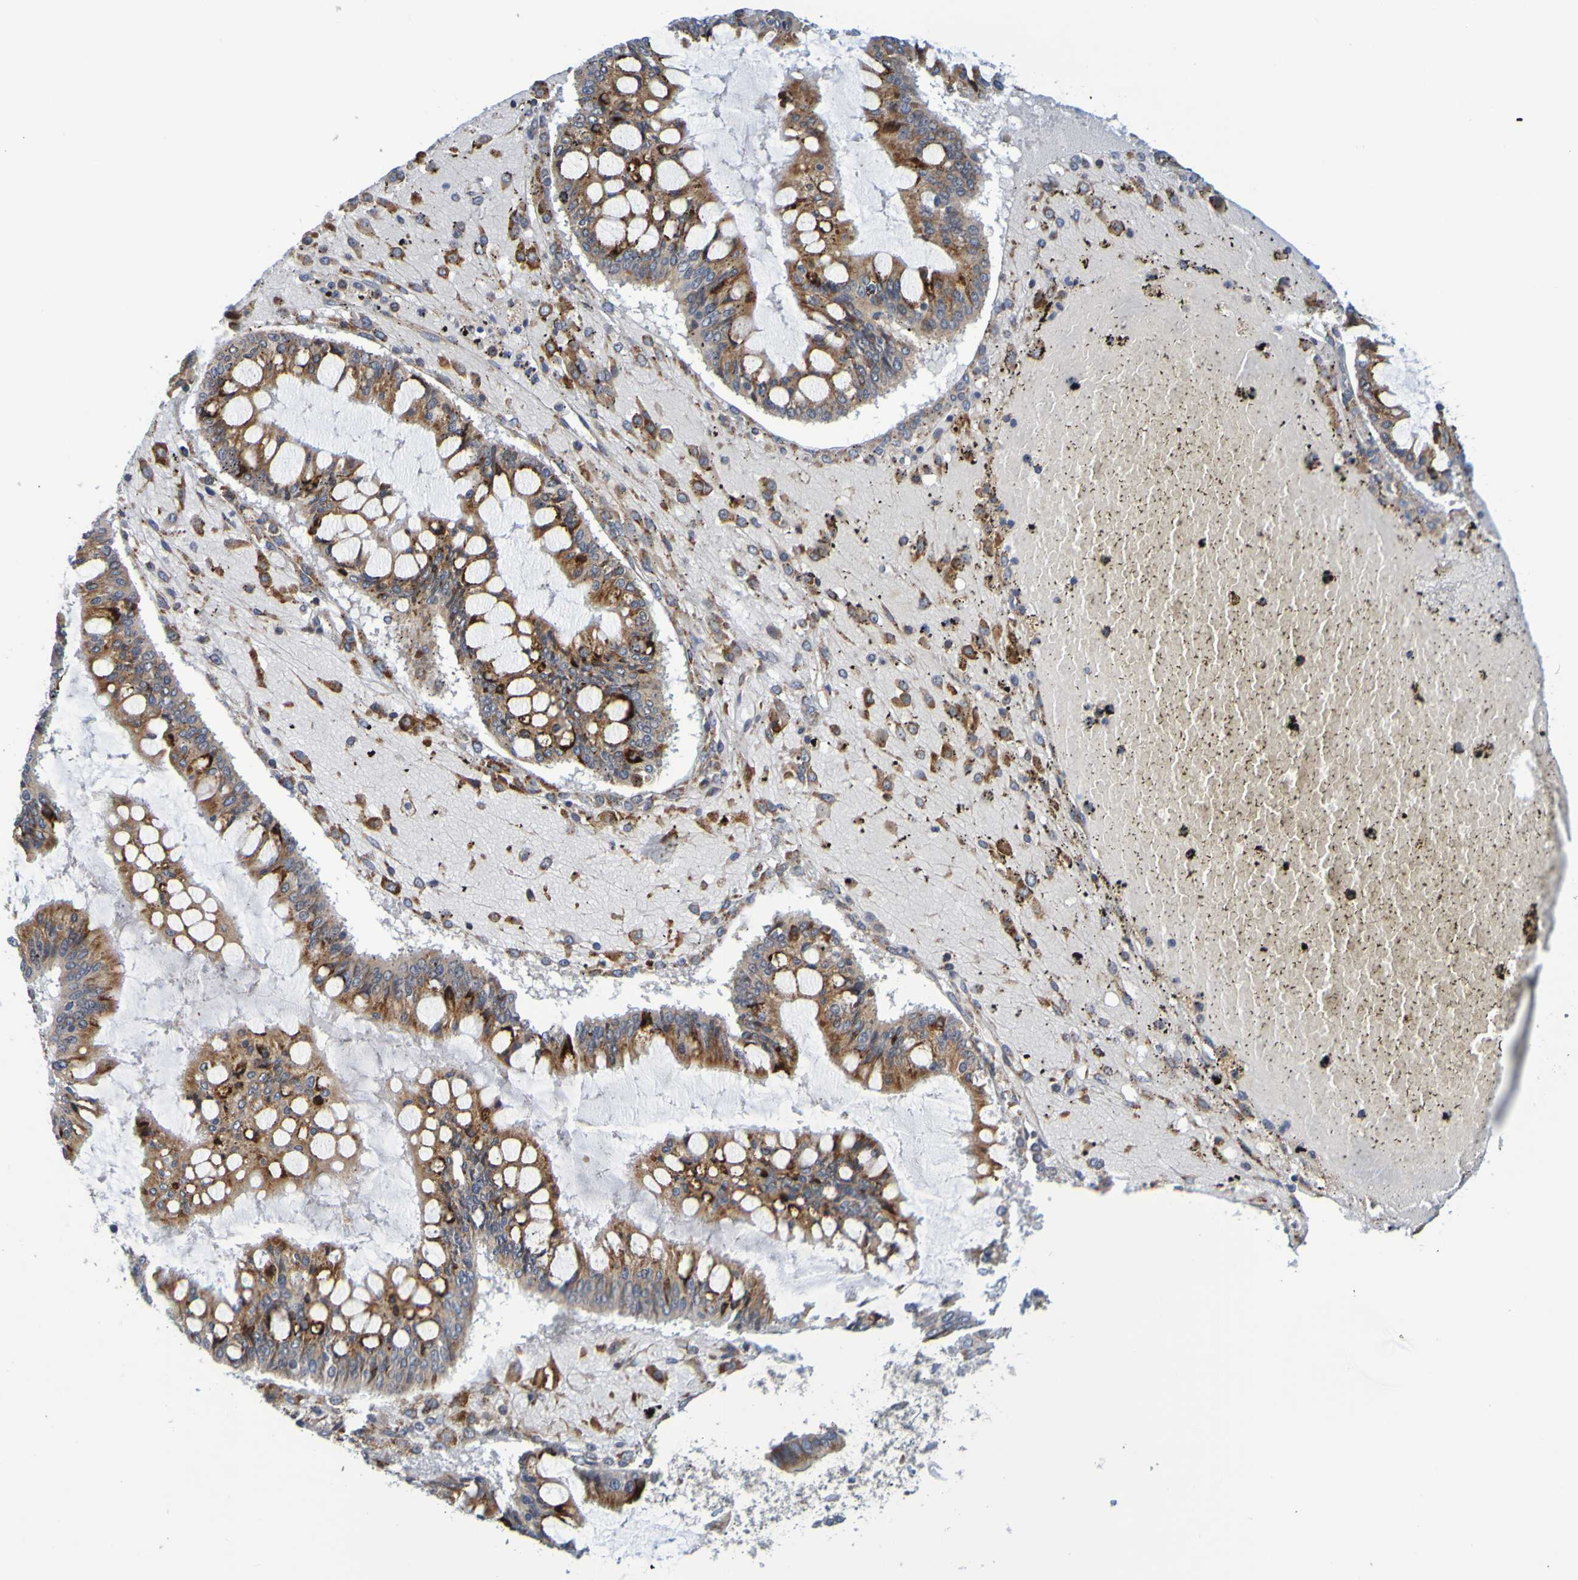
{"staining": {"intensity": "moderate", "quantity": ">75%", "location": "cytoplasmic/membranous"}, "tissue": "ovarian cancer", "cell_type": "Tumor cells", "image_type": "cancer", "snomed": [{"axis": "morphology", "description": "Cystadenocarcinoma, mucinous, NOS"}, {"axis": "topography", "description": "Ovary"}], "caption": "The image displays staining of ovarian cancer, revealing moderate cytoplasmic/membranous protein expression (brown color) within tumor cells. Immunohistochemistry (ihc) stains the protein of interest in brown and the nuclei are stained blue.", "gene": "SIL1", "patient": {"sex": "female", "age": 73}}